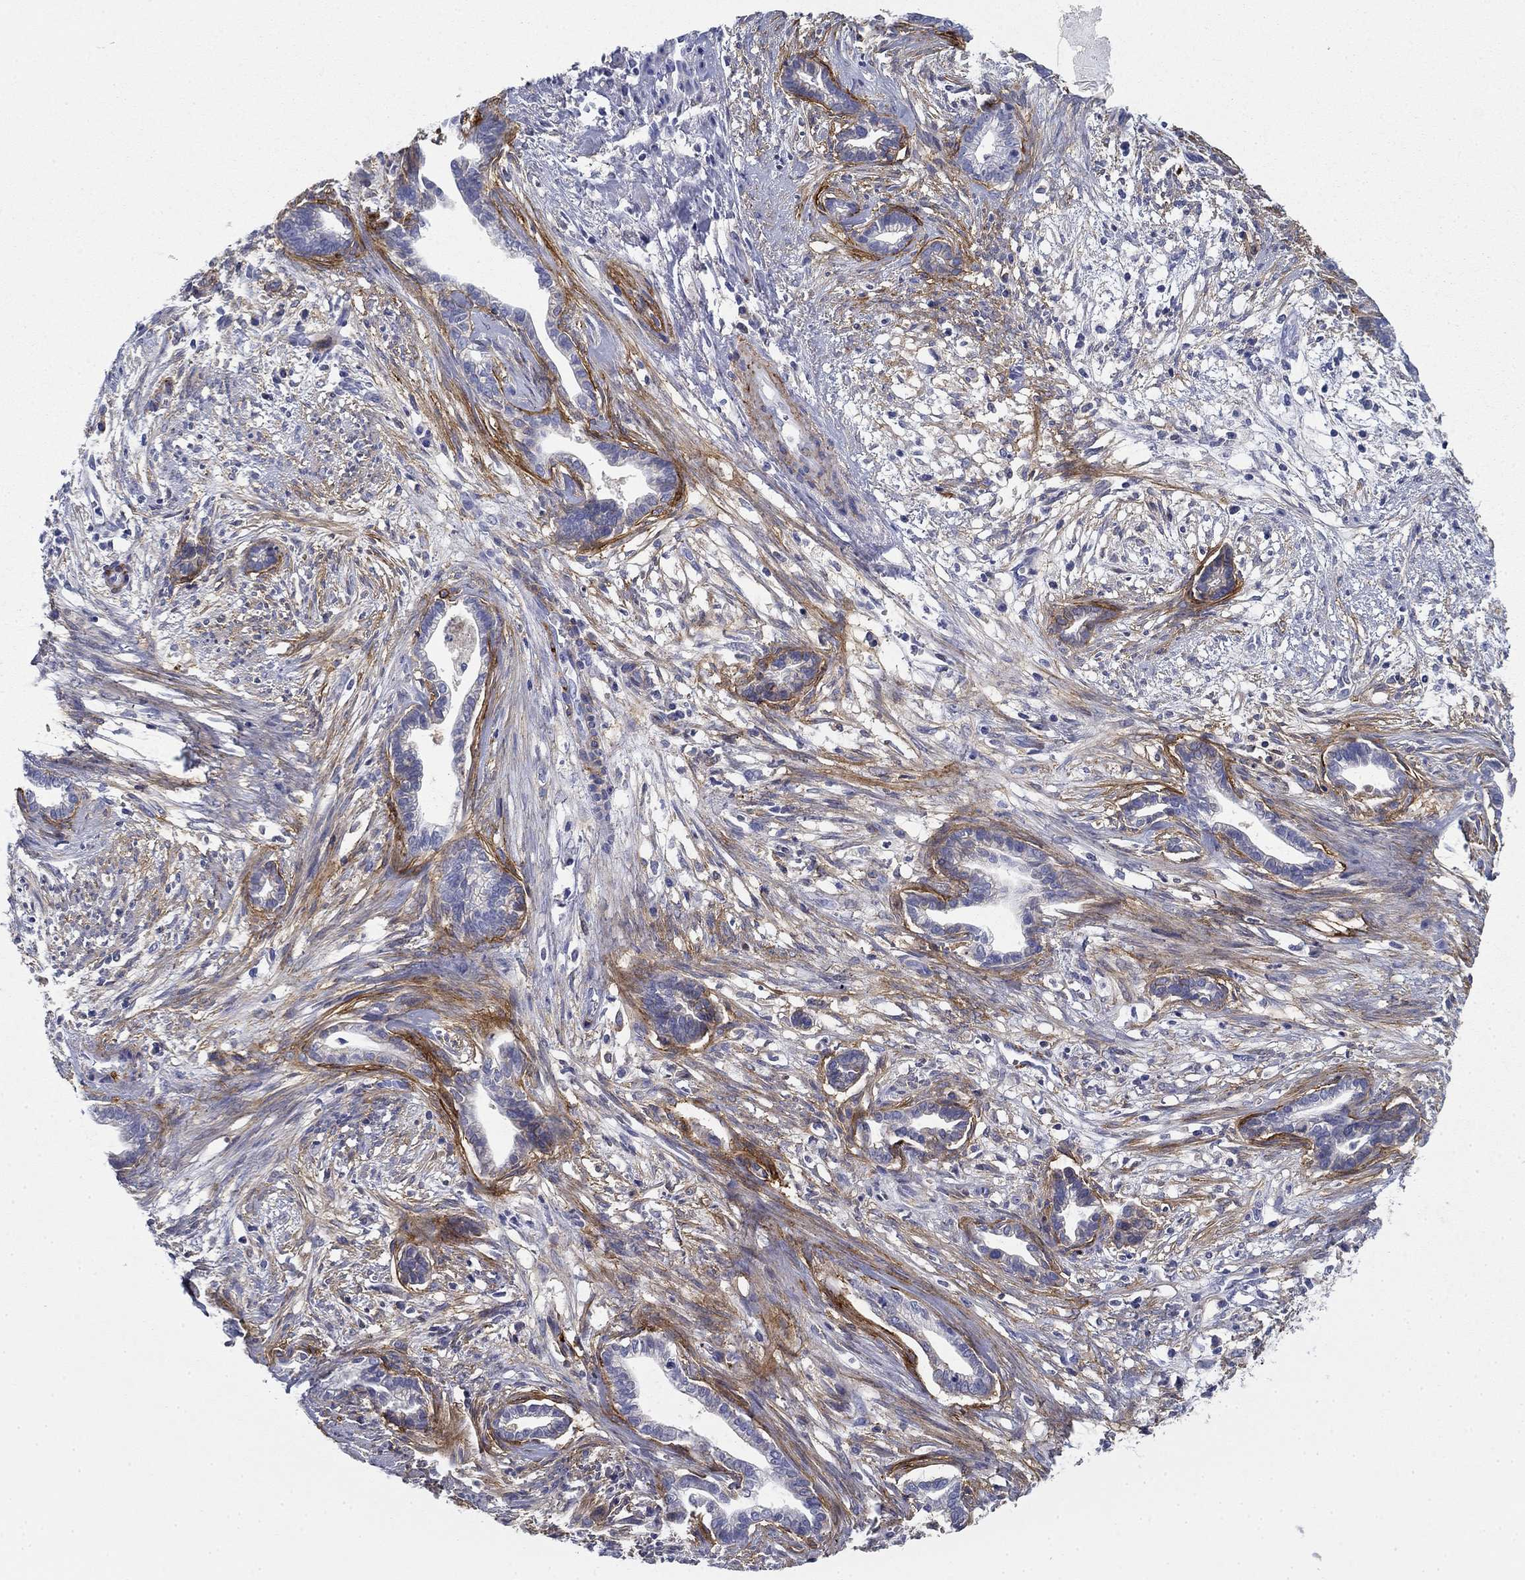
{"staining": {"intensity": "negative", "quantity": "none", "location": "none"}, "tissue": "cervical cancer", "cell_type": "Tumor cells", "image_type": "cancer", "snomed": [{"axis": "morphology", "description": "Adenocarcinoma, NOS"}, {"axis": "topography", "description": "Cervix"}], "caption": "Cervical cancer (adenocarcinoma) was stained to show a protein in brown. There is no significant positivity in tumor cells.", "gene": "GPC1", "patient": {"sex": "female", "age": 62}}